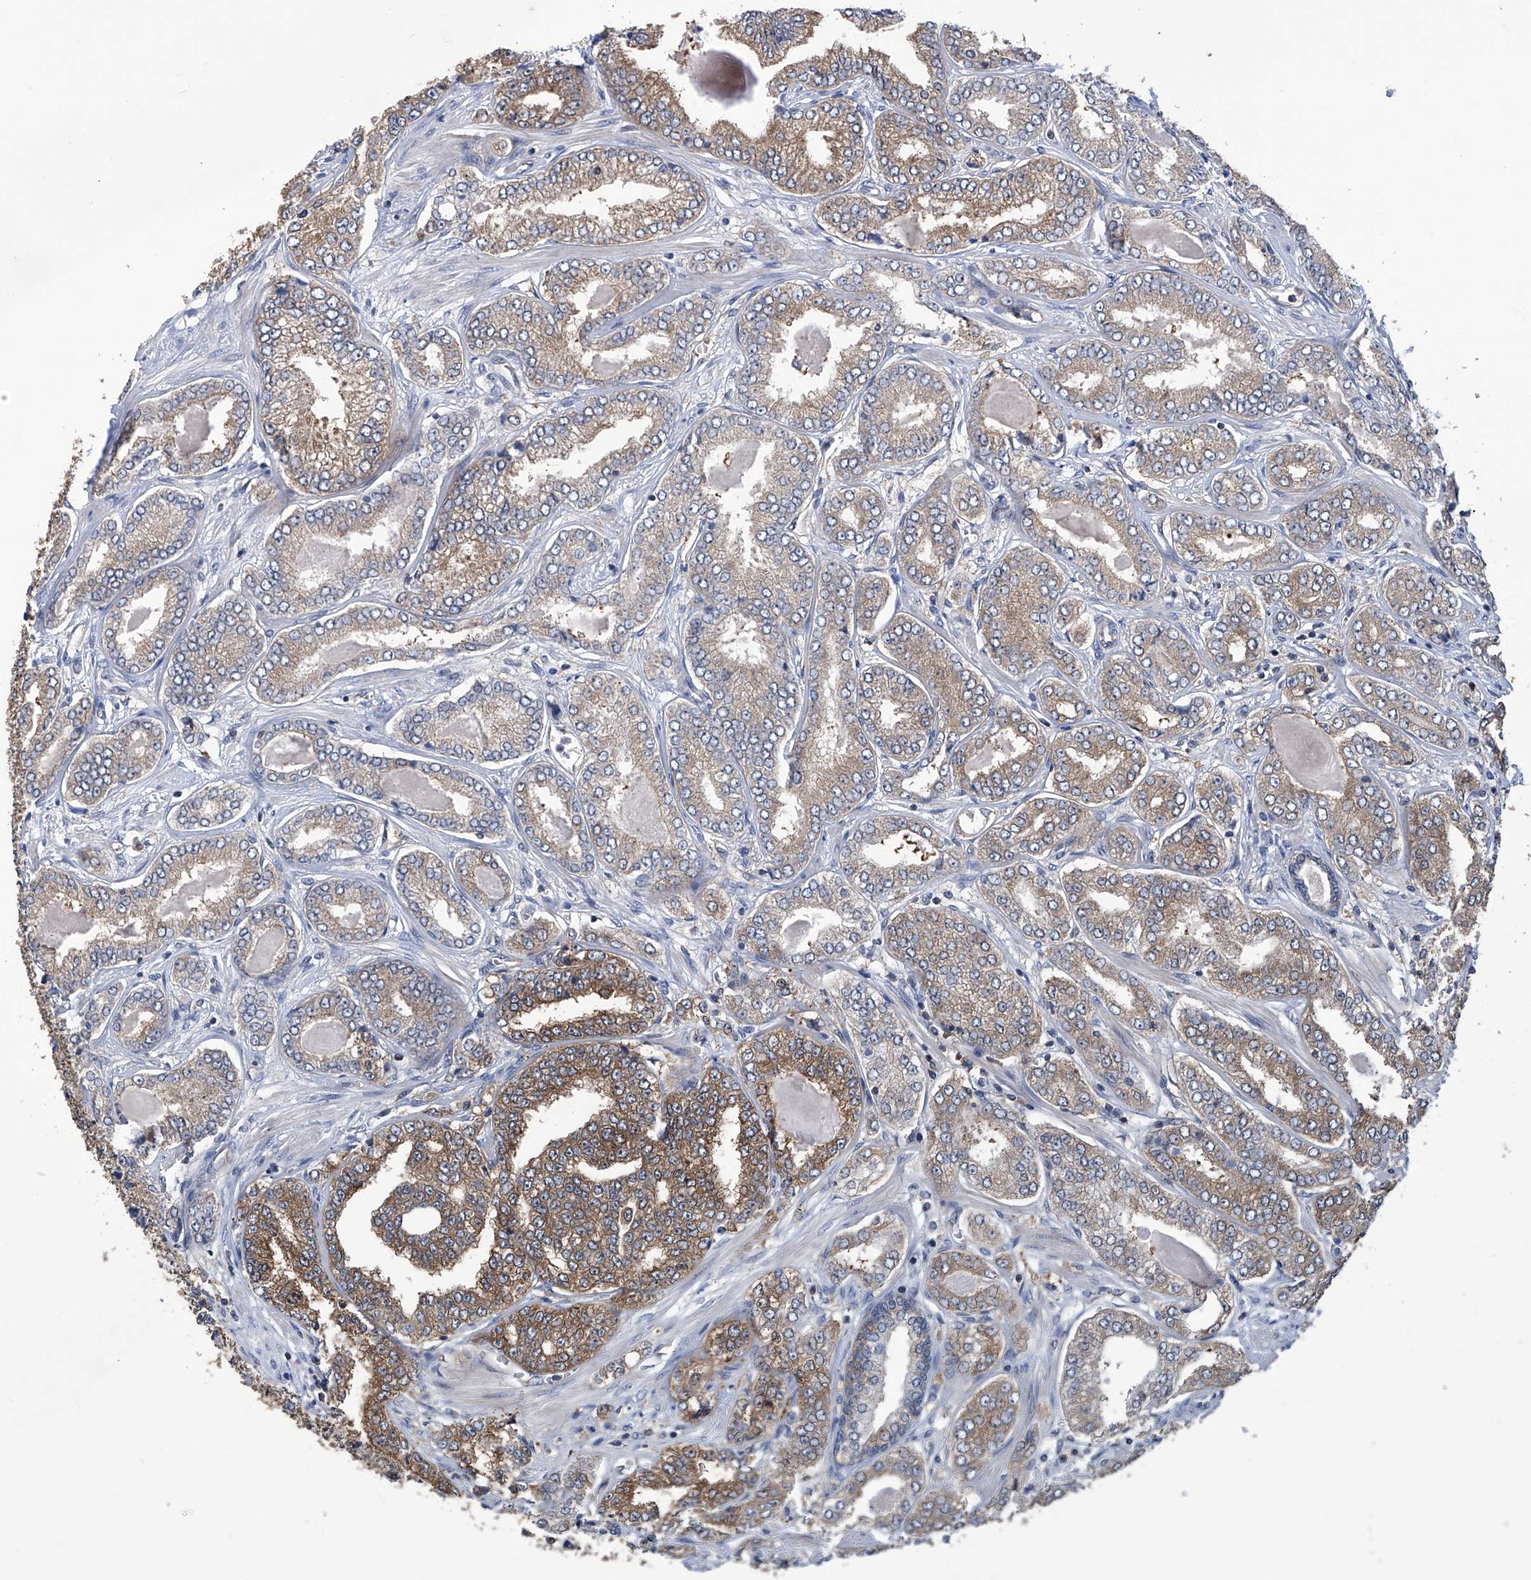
{"staining": {"intensity": "moderate", "quantity": ">75%", "location": "cytoplasmic/membranous"}, "tissue": "prostate cancer", "cell_type": "Tumor cells", "image_type": "cancer", "snomed": [{"axis": "morphology", "description": "Adenocarcinoma, High grade"}, {"axis": "topography", "description": "Prostate"}], "caption": "Human high-grade adenocarcinoma (prostate) stained with a protein marker shows moderate staining in tumor cells.", "gene": "NUDT17", "patient": {"sex": "male", "age": 71}}